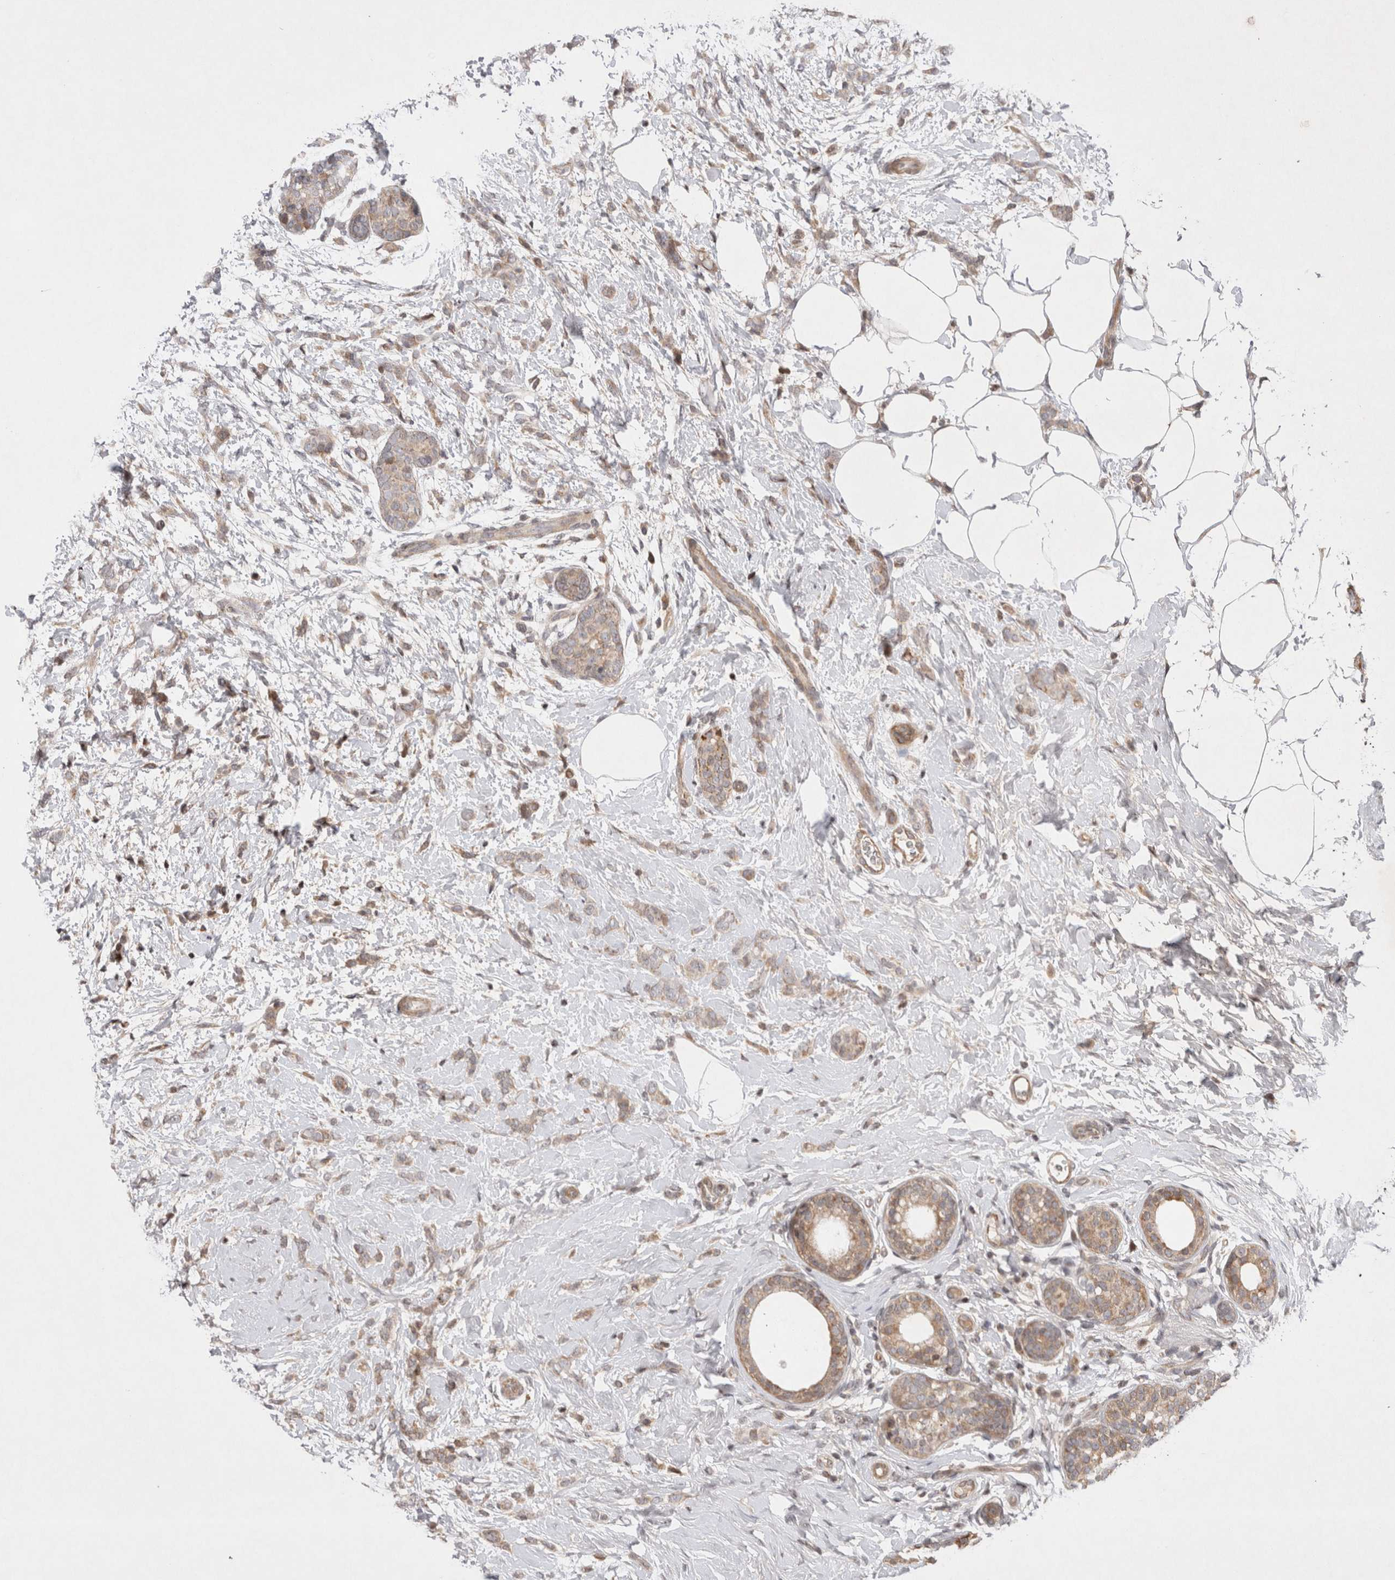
{"staining": {"intensity": "moderate", "quantity": ">75%", "location": "cytoplasmic/membranous"}, "tissue": "breast cancer", "cell_type": "Tumor cells", "image_type": "cancer", "snomed": [{"axis": "morphology", "description": "Lobular carcinoma, in situ"}, {"axis": "morphology", "description": "Lobular carcinoma"}, {"axis": "topography", "description": "Breast"}], "caption": "IHC histopathology image of neoplastic tissue: lobular carcinoma (breast) stained using IHC reveals medium levels of moderate protein expression localized specifically in the cytoplasmic/membranous of tumor cells, appearing as a cytoplasmic/membranous brown color.", "gene": "EIF2AK1", "patient": {"sex": "female", "age": 41}}